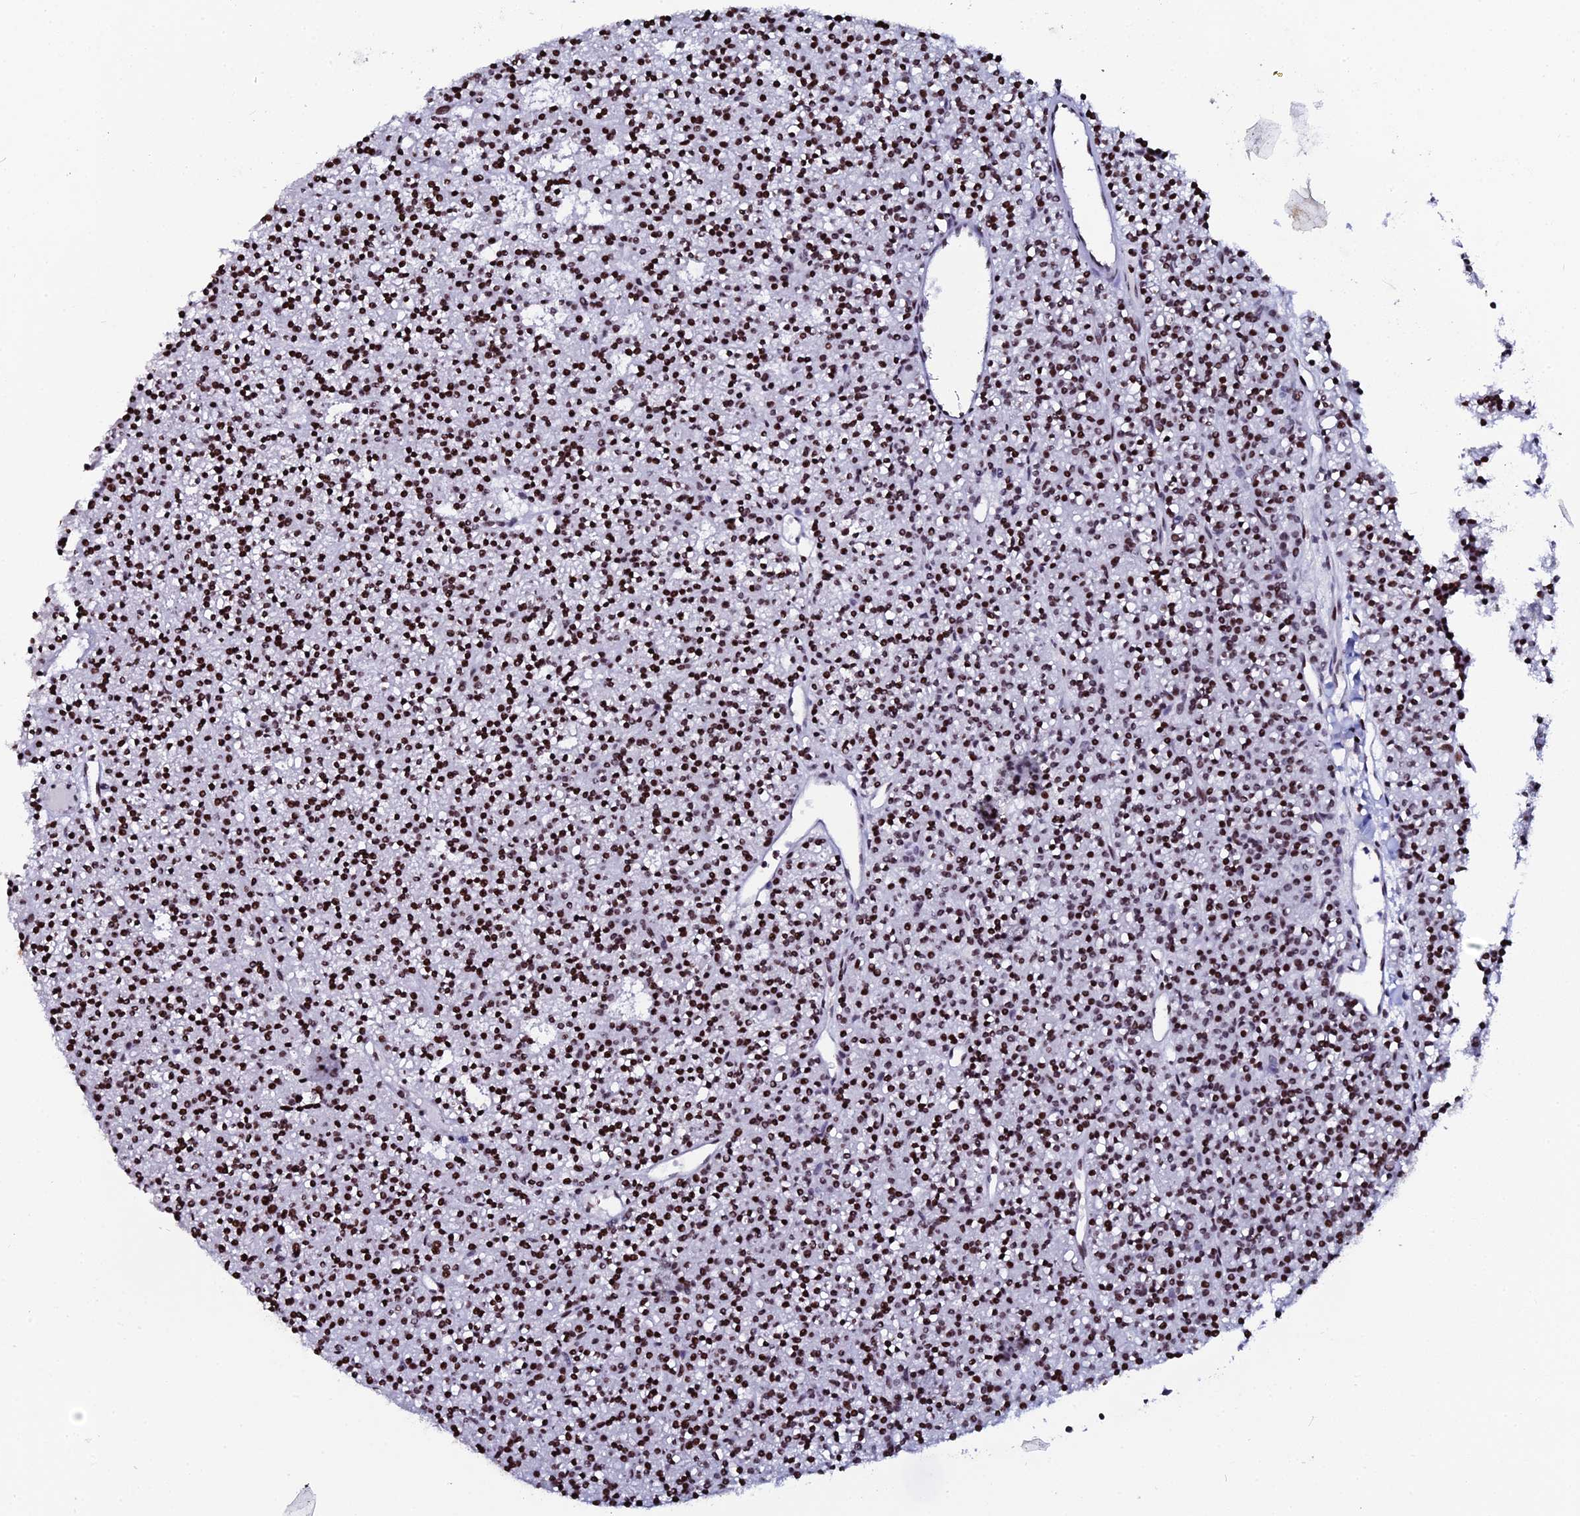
{"staining": {"intensity": "strong", "quantity": ">75%", "location": "nuclear"}, "tissue": "parathyroid gland", "cell_type": "Glandular cells", "image_type": "normal", "snomed": [{"axis": "morphology", "description": "Normal tissue, NOS"}, {"axis": "topography", "description": "Parathyroid gland"}], "caption": "Strong nuclear expression is seen in about >75% of glandular cells in normal parathyroid gland.", "gene": "MYNN", "patient": {"sex": "female", "age": 45}}